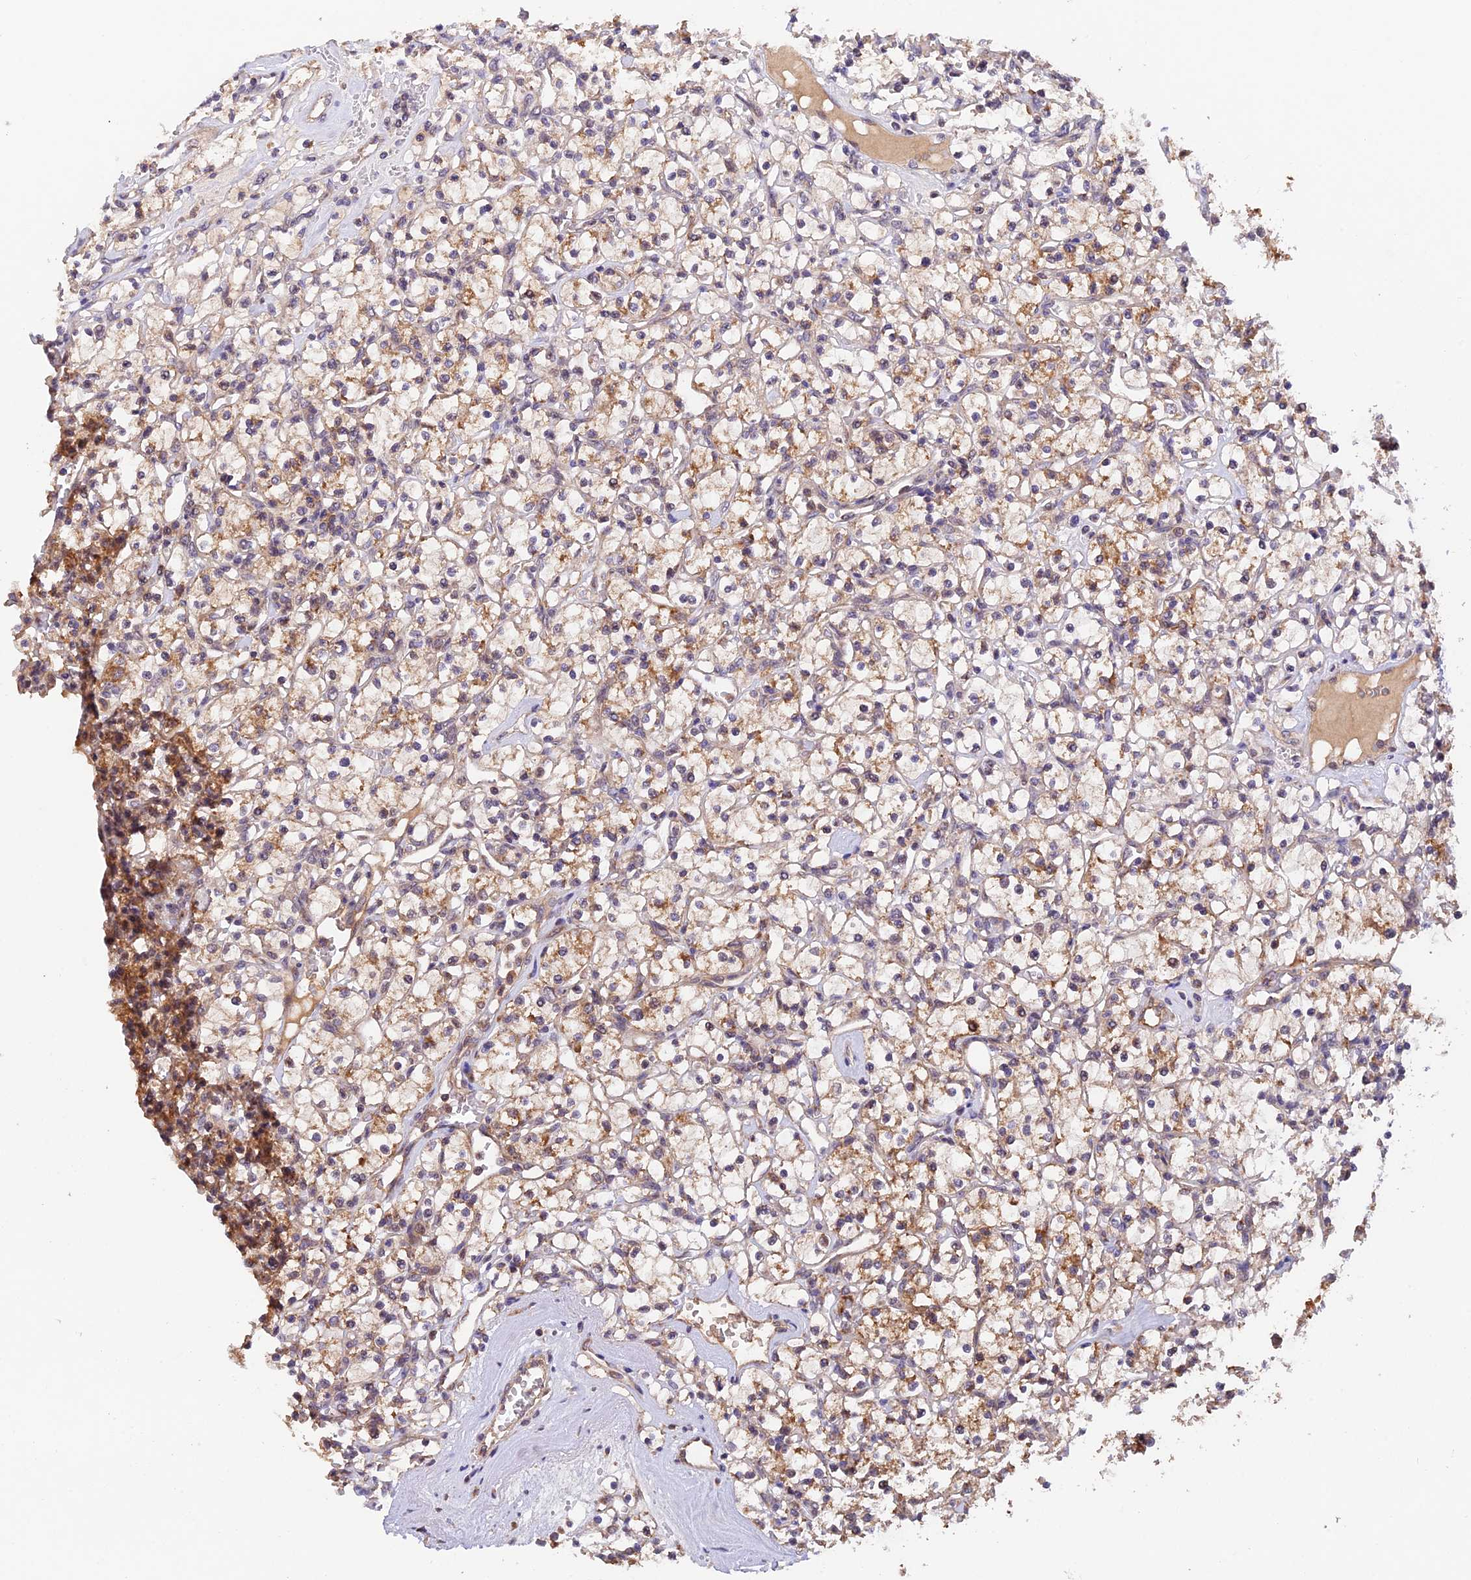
{"staining": {"intensity": "moderate", "quantity": "25%-75%", "location": "cytoplasmic/membranous"}, "tissue": "renal cancer", "cell_type": "Tumor cells", "image_type": "cancer", "snomed": [{"axis": "morphology", "description": "Adenocarcinoma, NOS"}, {"axis": "topography", "description": "Kidney"}], "caption": "A high-resolution histopathology image shows immunohistochemistry staining of renal adenocarcinoma, which demonstrates moderate cytoplasmic/membranous positivity in about 25%-75% of tumor cells.", "gene": "MNS1", "patient": {"sex": "female", "age": 59}}